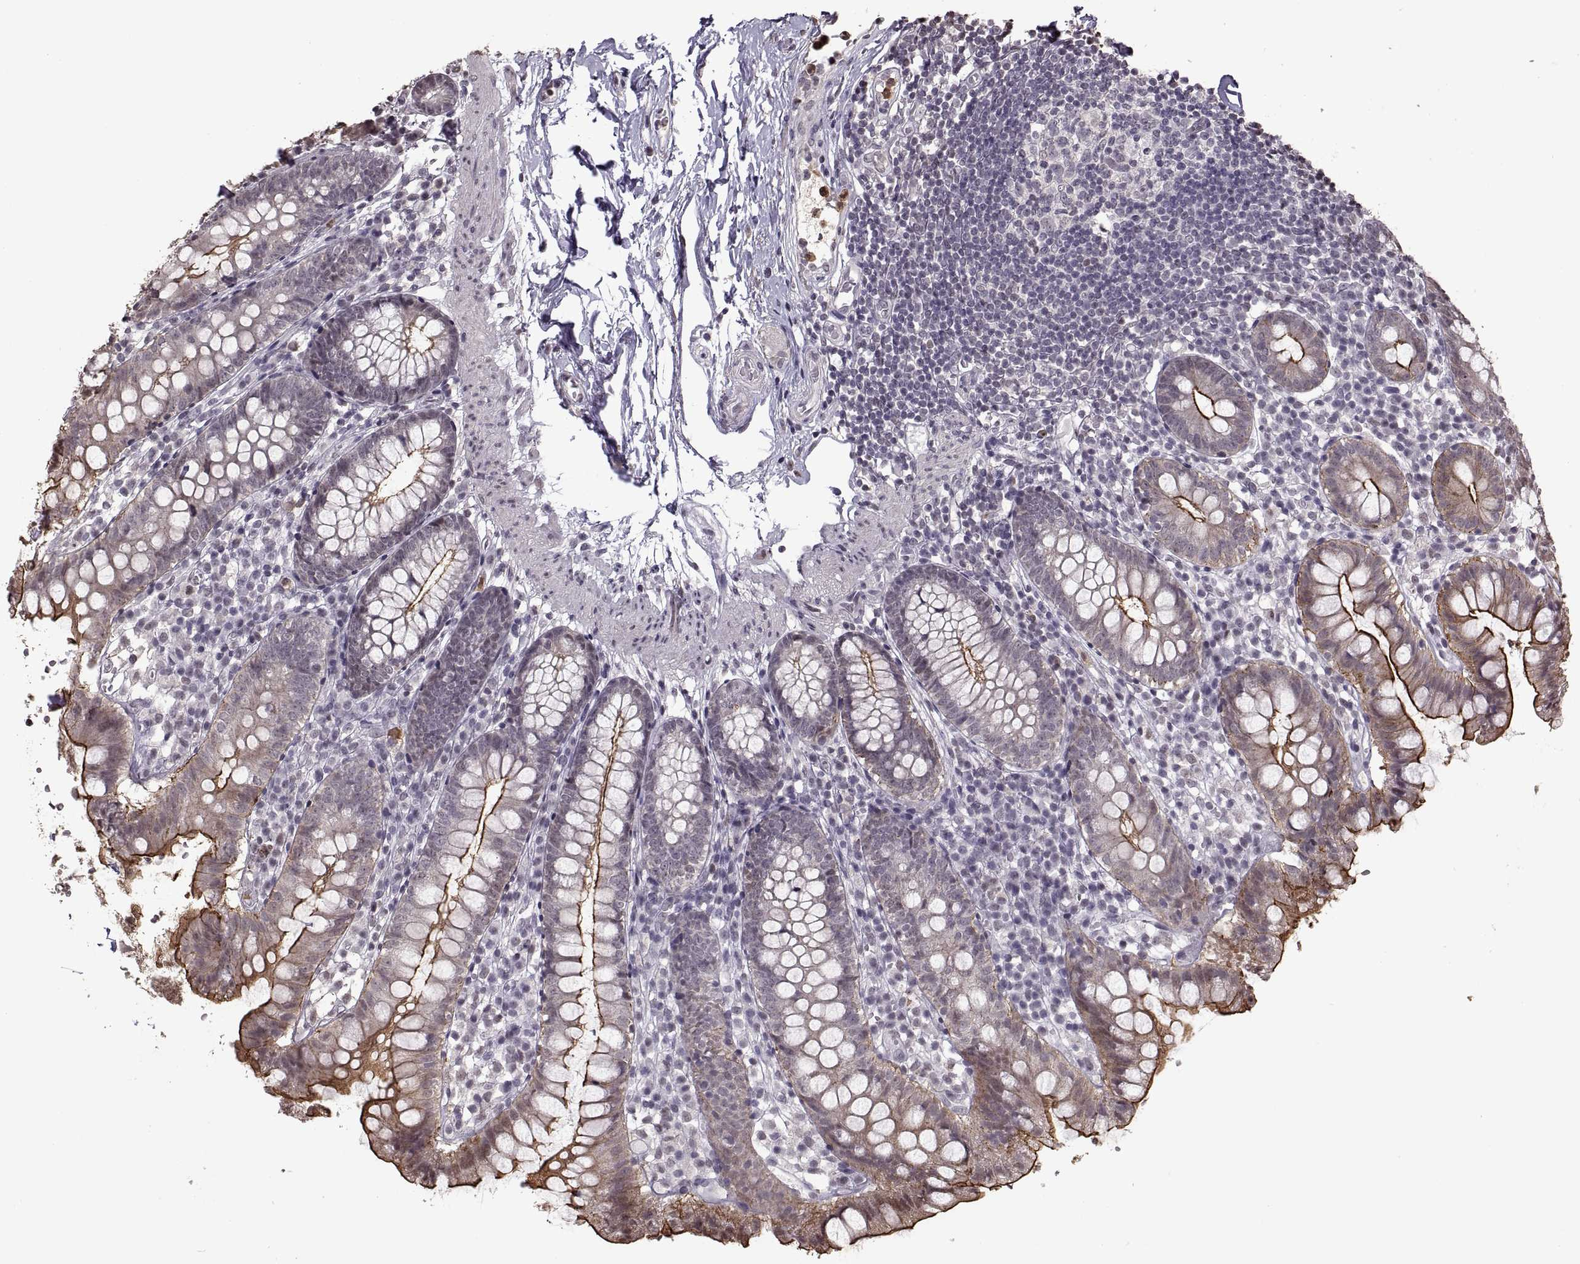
{"staining": {"intensity": "strong", "quantity": "25%-75%", "location": "cytoplasmic/membranous"}, "tissue": "small intestine", "cell_type": "Glandular cells", "image_type": "normal", "snomed": [{"axis": "morphology", "description": "Normal tissue, NOS"}, {"axis": "topography", "description": "Small intestine"}], "caption": "Approximately 25%-75% of glandular cells in unremarkable human small intestine exhibit strong cytoplasmic/membranous protein staining as visualized by brown immunohistochemical staining.", "gene": "PALS1", "patient": {"sex": "female", "age": 90}}